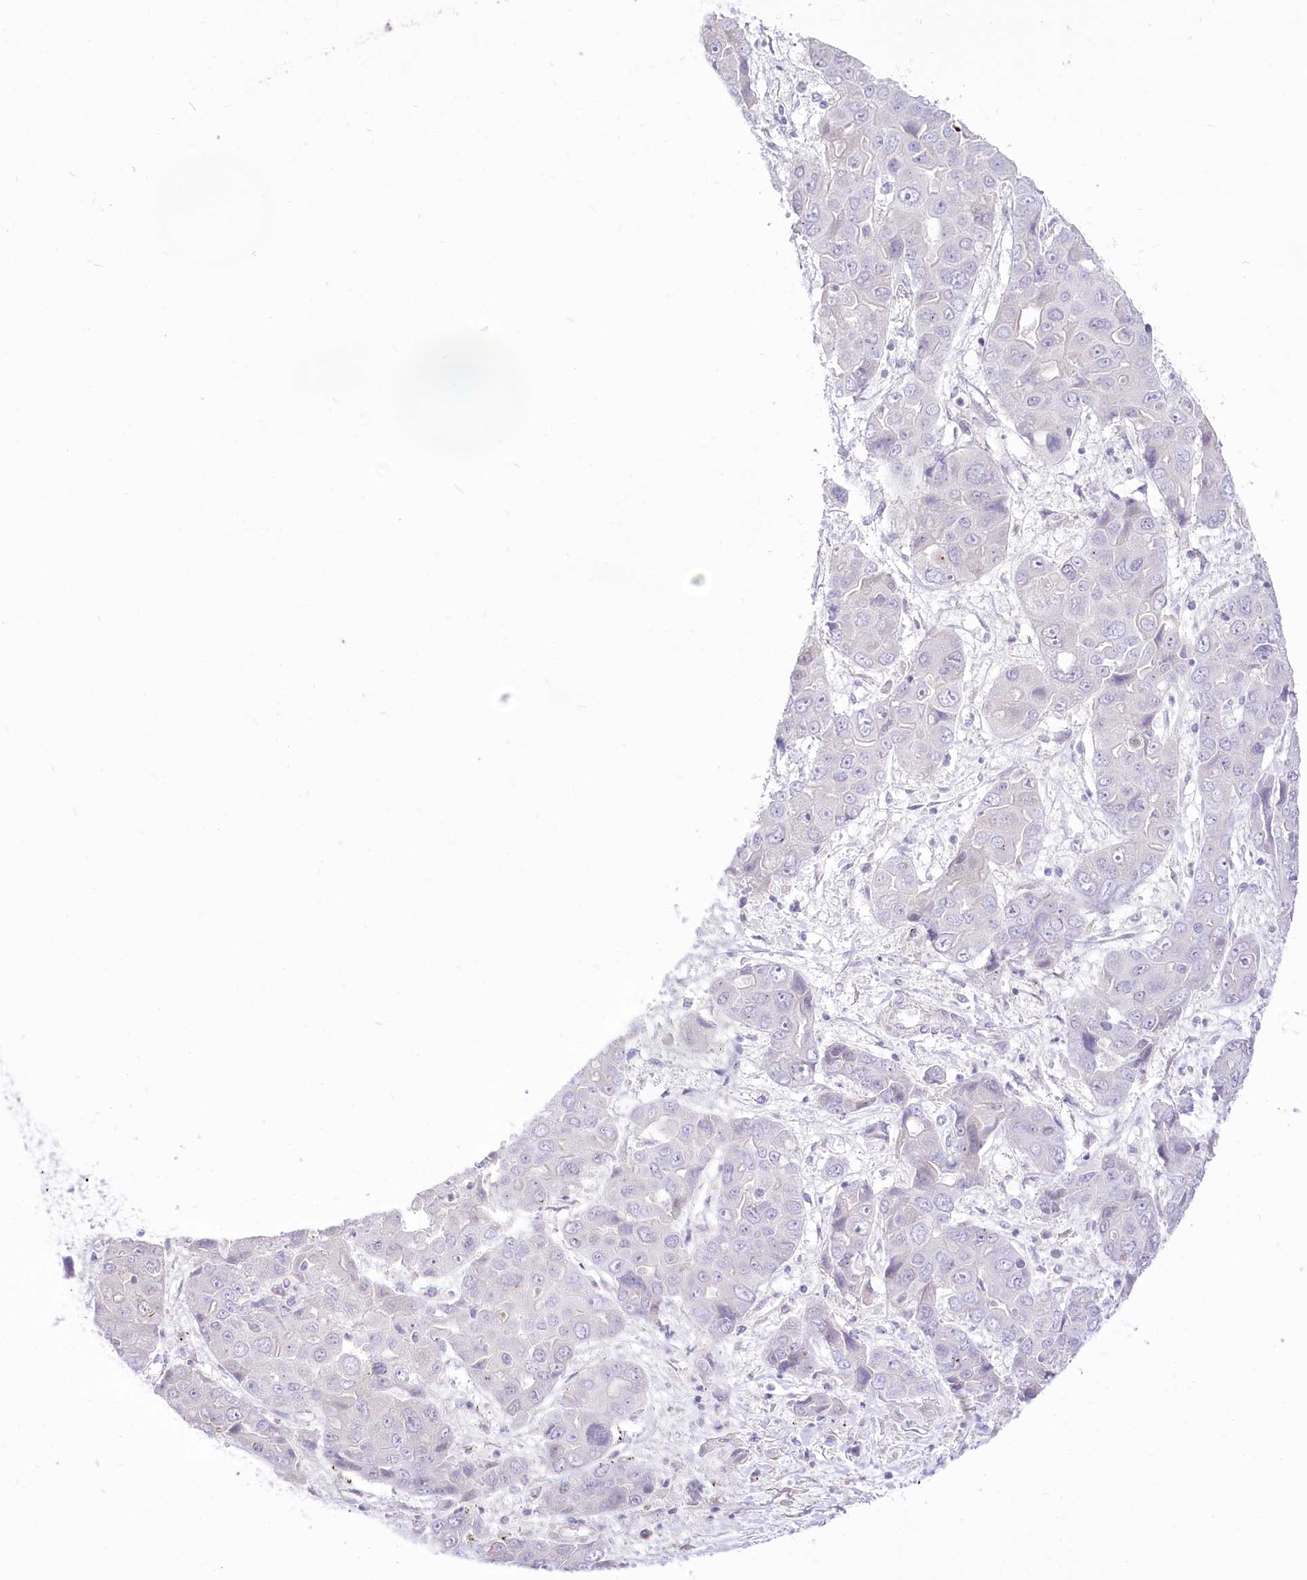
{"staining": {"intensity": "negative", "quantity": "none", "location": "none"}, "tissue": "liver cancer", "cell_type": "Tumor cells", "image_type": "cancer", "snomed": [{"axis": "morphology", "description": "Cholangiocarcinoma"}, {"axis": "topography", "description": "Liver"}], "caption": "Human liver cholangiocarcinoma stained for a protein using immunohistochemistry (IHC) shows no expression in tumor cells.", "gene": "HELT", "patient": {"sex": "male", "age": 67}}